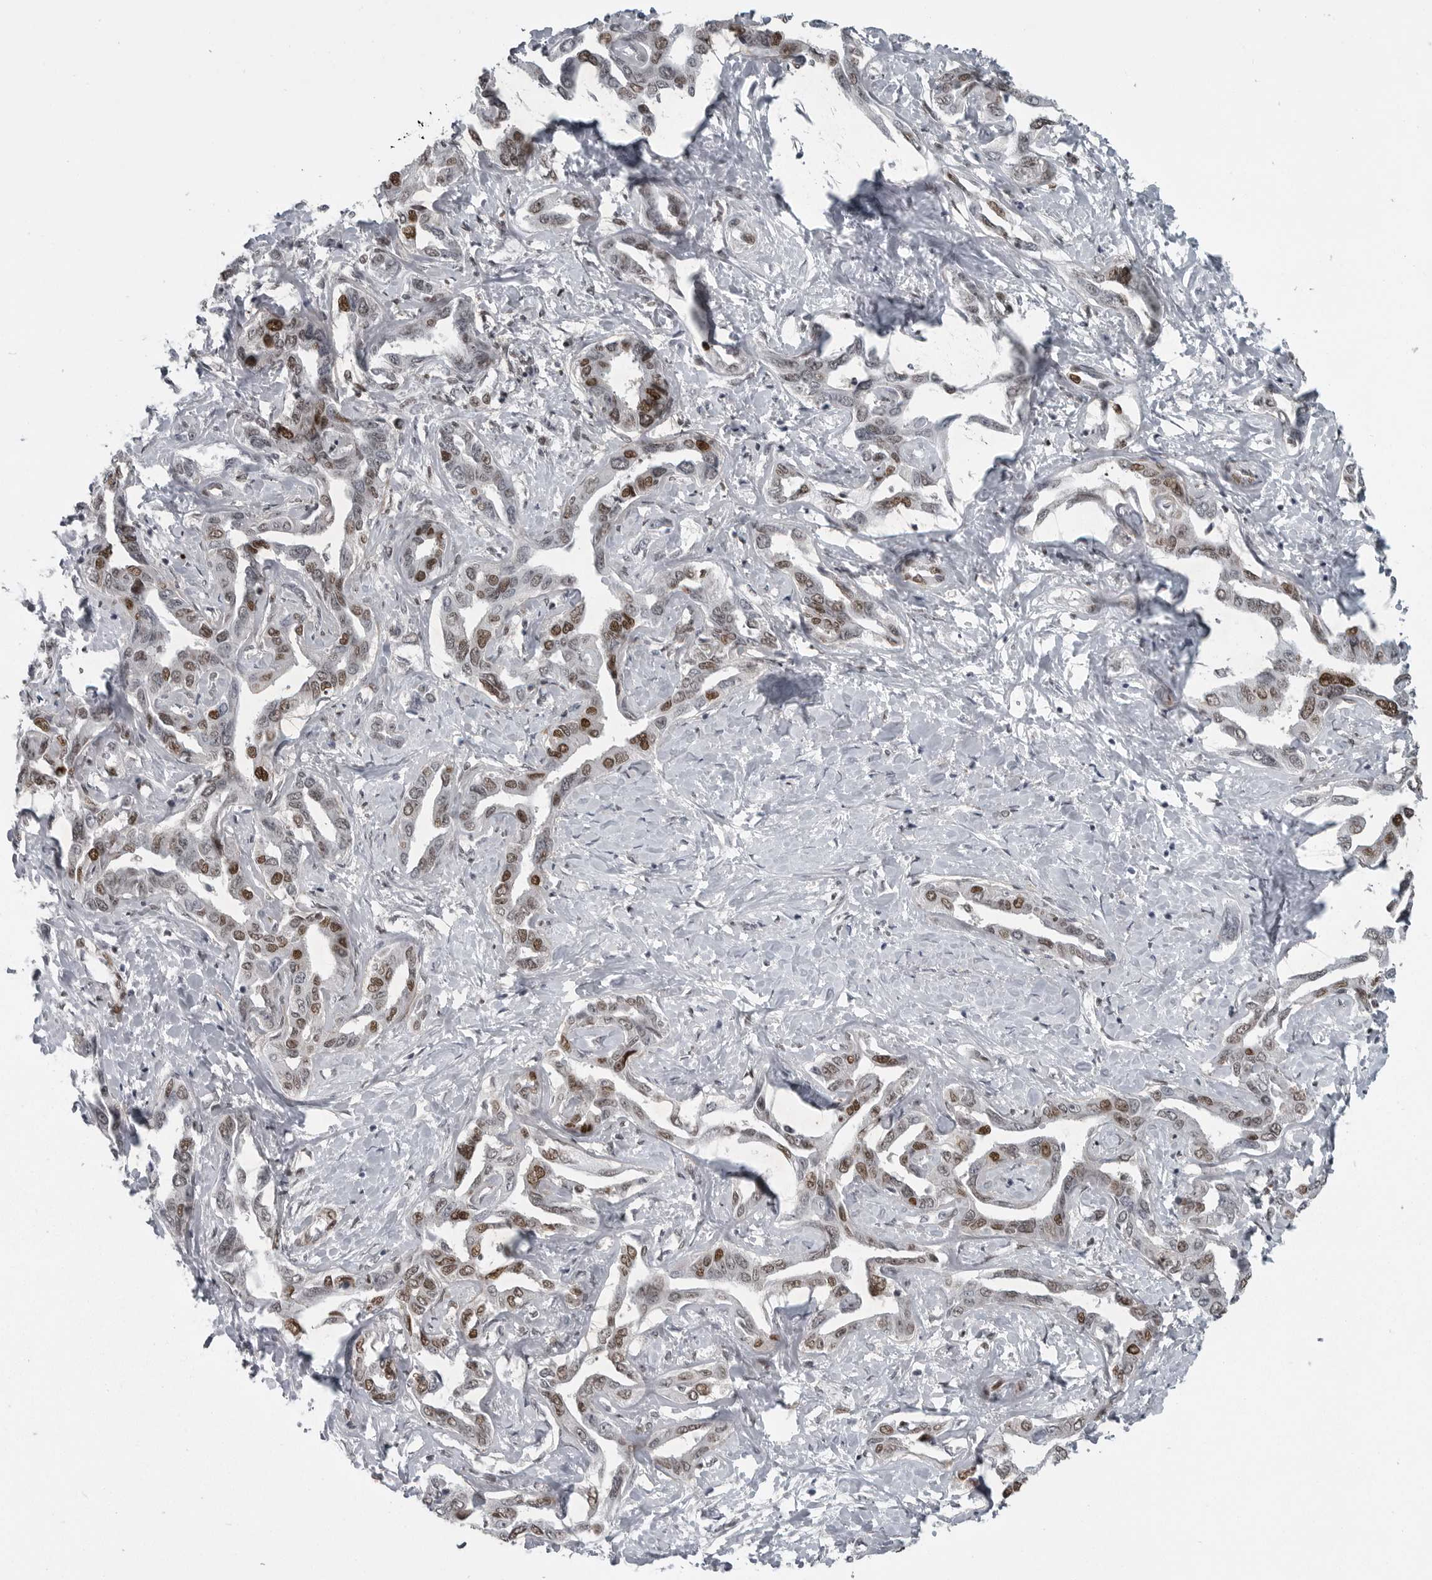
{"staining": {"intensity": "moderate", "quantity": "25%-75%", "location": "nuclear"}, "tissue": "liver cancer", "cell_type": "Tumor cells", "image_type": "cancer", "snomed": [{"axis": "morphology", "description": "Cholangiocarcinoma"}, {"axis": "topography", "description": "Liver"}], "caption": "A high-resolution micrograph shows IHC staining of cholangiocarcinoma (liver), which reveals moderate nuclear staining in about 25%-75% of tumor cells. The staining is performed using DAB (3,3'-diaminobenzidine) brown chromogen to label protein expression. The nuclei are counter-stained blue using hematoxylin.", "gene": "HMGN3", "patient": {"sex": "male", "age": 59}}